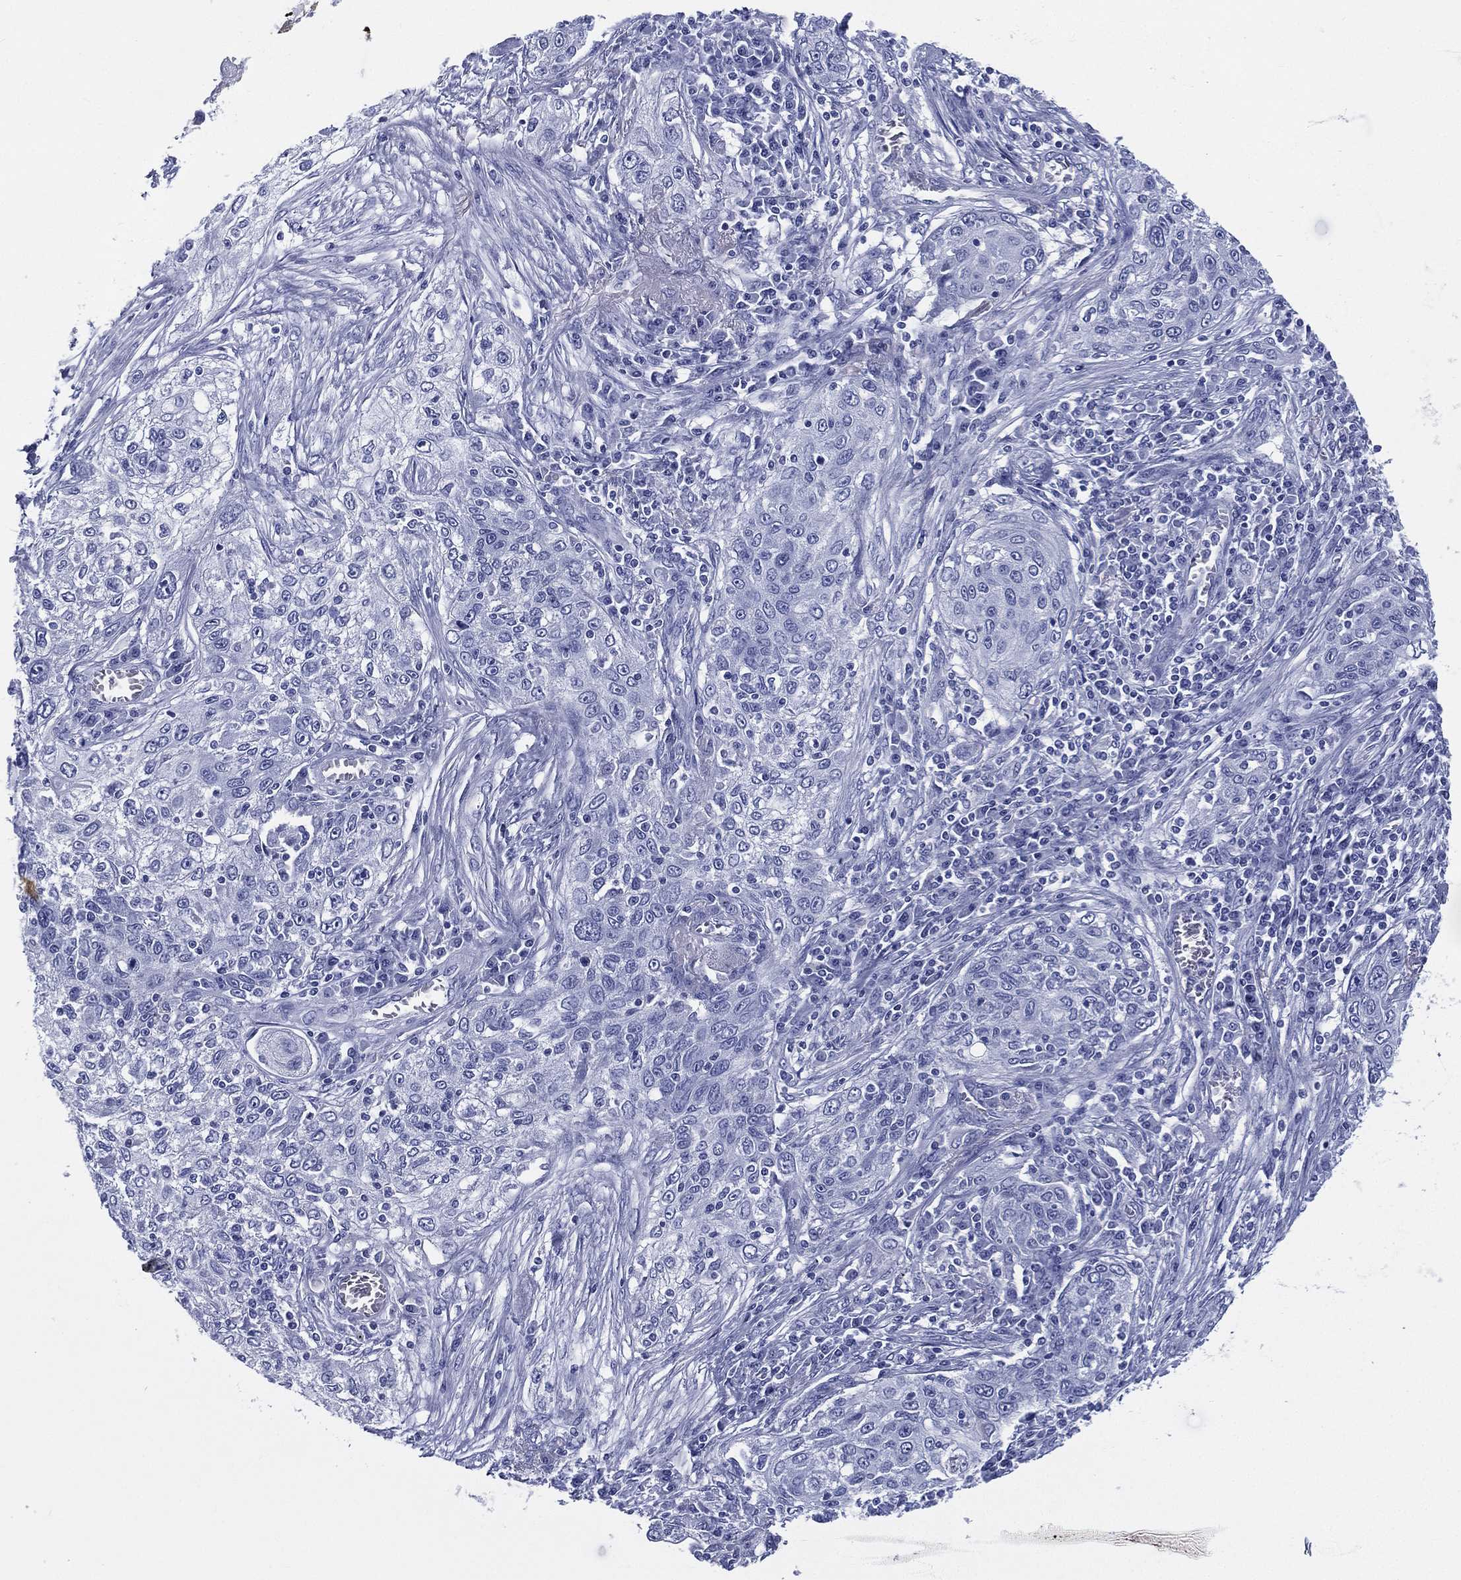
{"staining": {"intensity": "negative", "quantity": "none", "location": "none"}, "tissue": "lung cancer", "cell_type": "Tumor cells", "image_type": "cancer", "snomed": [{"axis": "morphology", "description": "Squamous cell carcinoma, NOS"}, {"axis": "topography", "description": "Lung"}], "caption": "There is no significant positivity in tumor cells of lung cancer (squamous cell carcinoma).", "gene": "RSPH4A", "patient": {"sex": "female", "age": 69}}